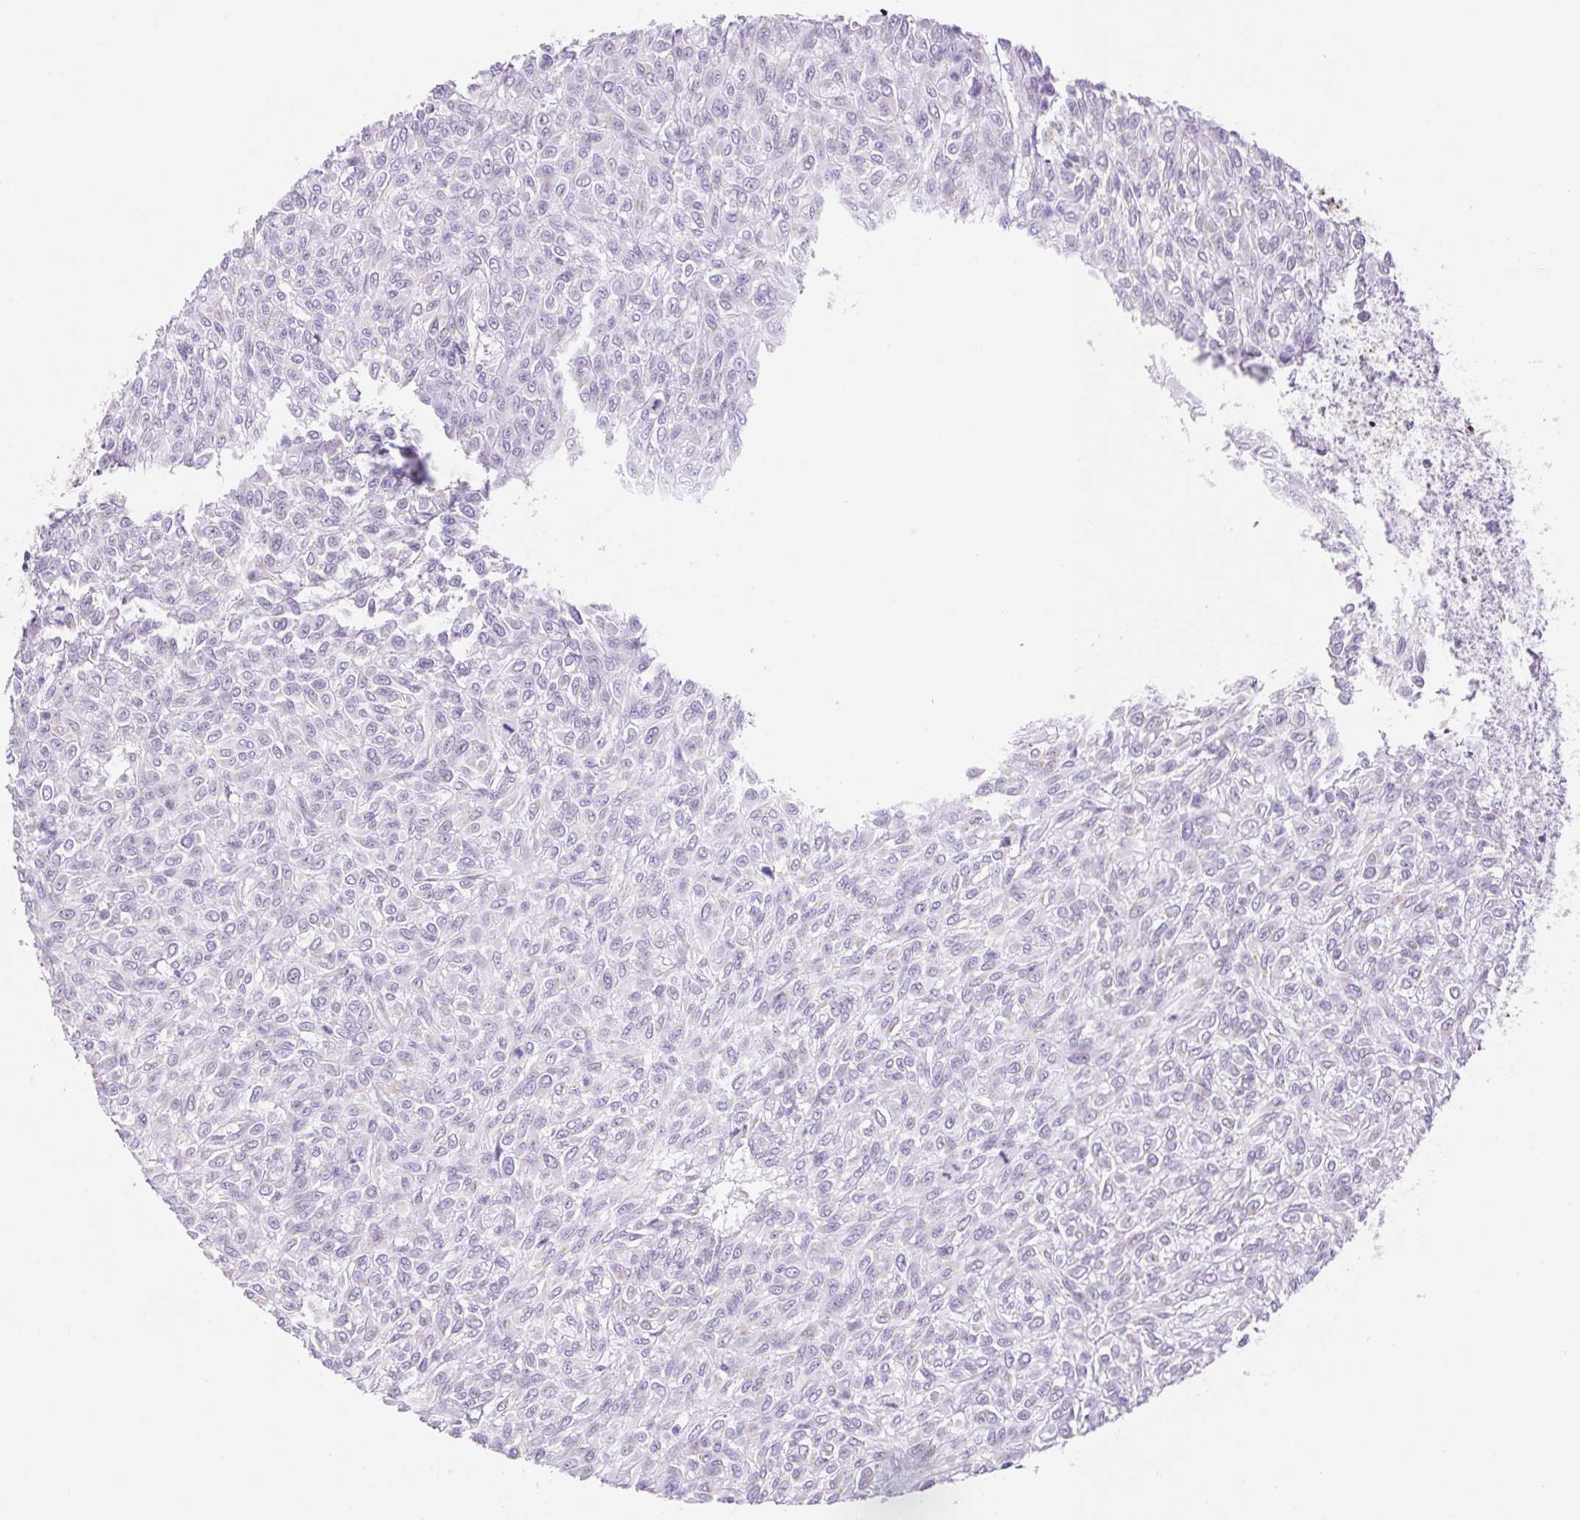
{"staining": {"intensity": "negative", "quantity": "none", "location": "none"}, "tissue": "renal cancer", "cell_type": "Tumor cells", "image_type": "cancer", "snomed": [{"axis": "morphology", "description": "Adenocarcinoma, NOS"}, {"axis": "topography", "description": "Kidney"}], "caption": "IHC of renal cancer shows no expression in tumor cells.", "gene": "SERPINB3", "patient": {"sex": "male", "age": 58}}